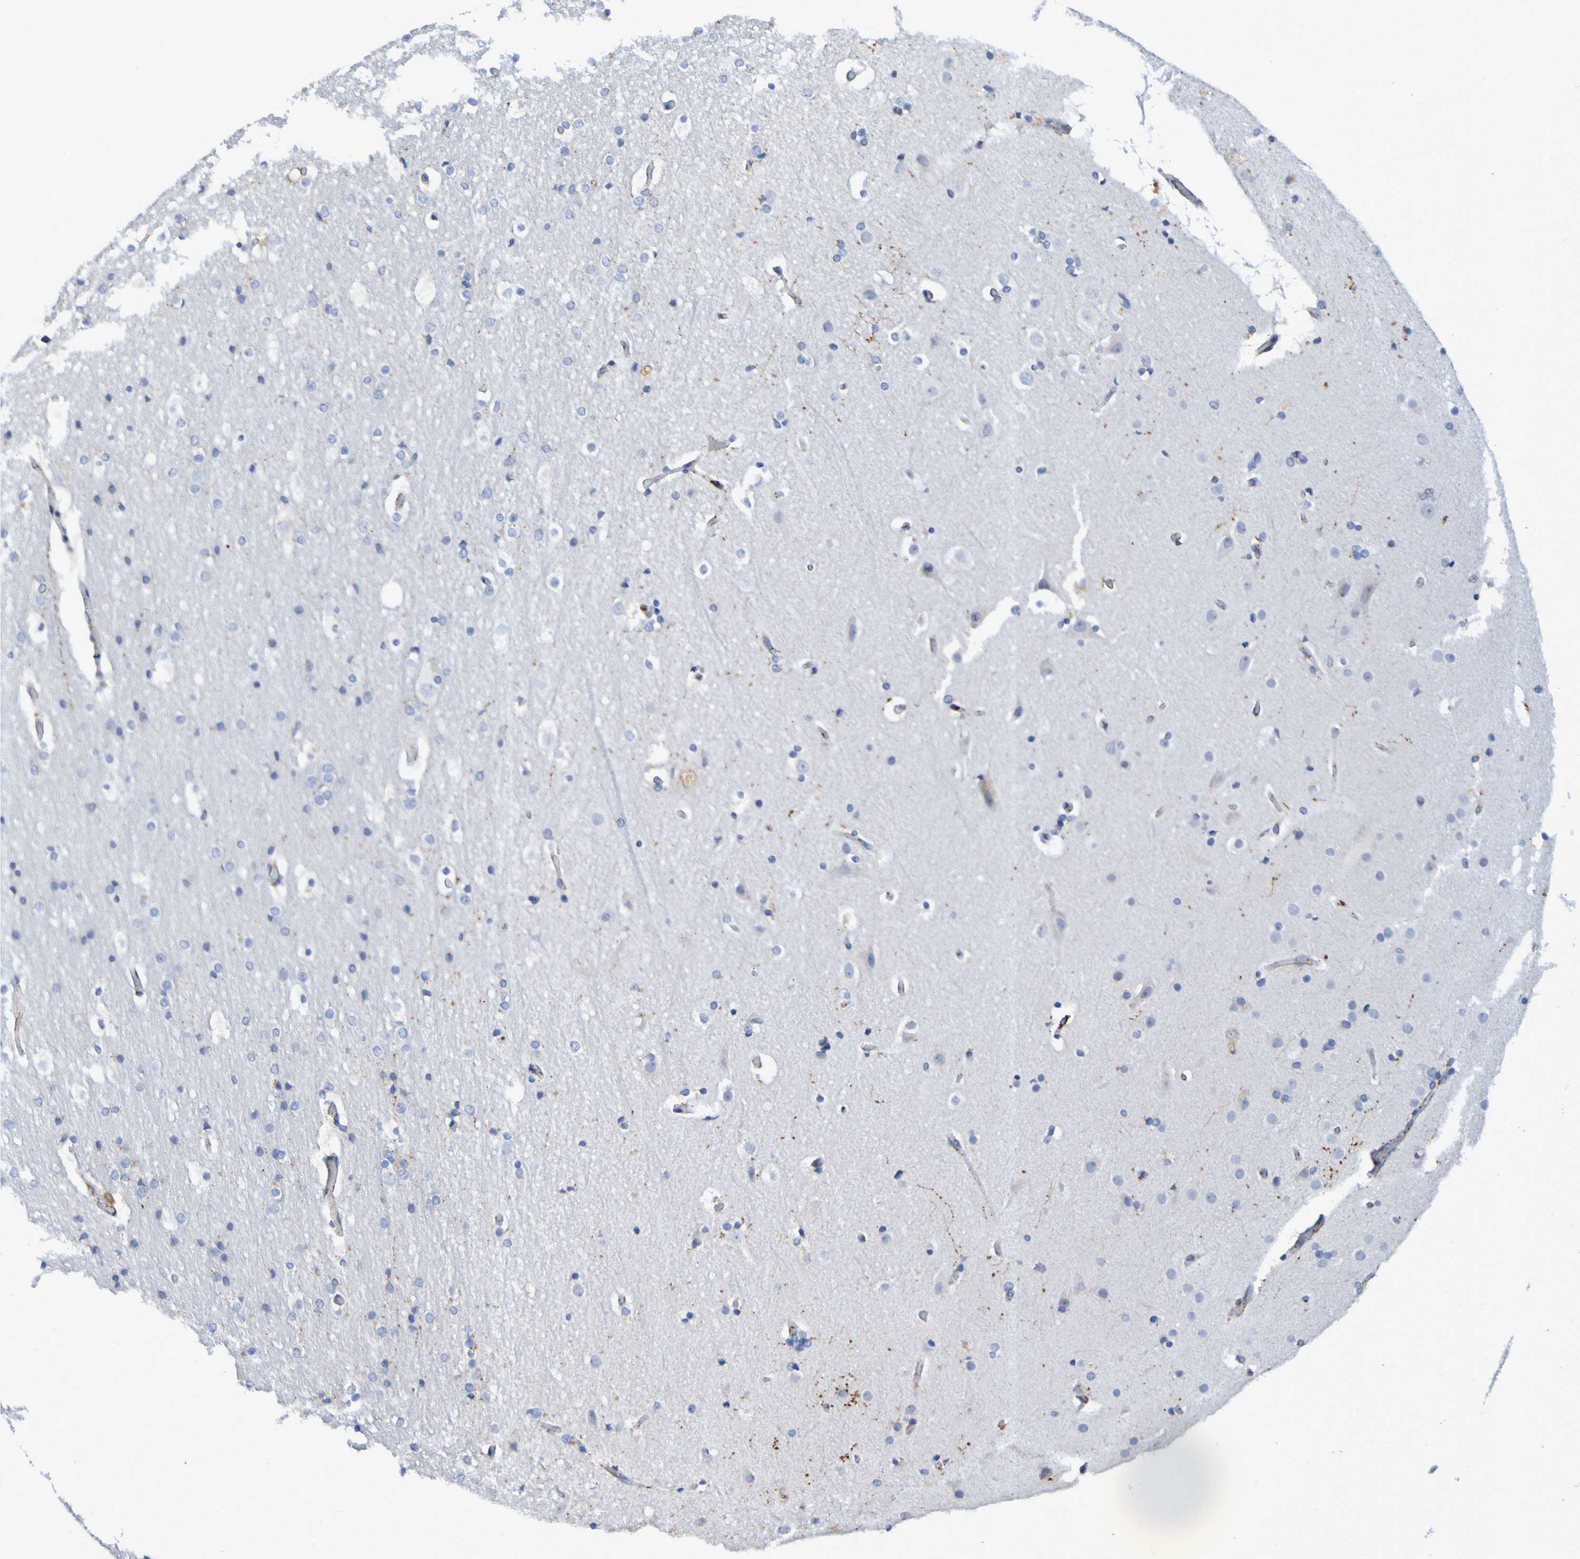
{"staining": {"intensity": "moderate", "quantity": "25%-75%", "location": "cytoplasmic/membranous"}, "tissue": "cerebral cortex", "cell_type": "Endothelial cells", "image_type": "normal", "snomed": [{"axis": "morphology", "description": "Normal tissue, NOS"}, {"axis": "topography", "description": "Cerebral cortex"}], "caption": "IHC (DAB) staining of benign human cerebral cortex exhibits moderate cytoplasmic/membranous protein expression in about 25%-75% of endothelial cells.", "gene": "TPH1", "patient": {"sex": "male", "age": 57}}